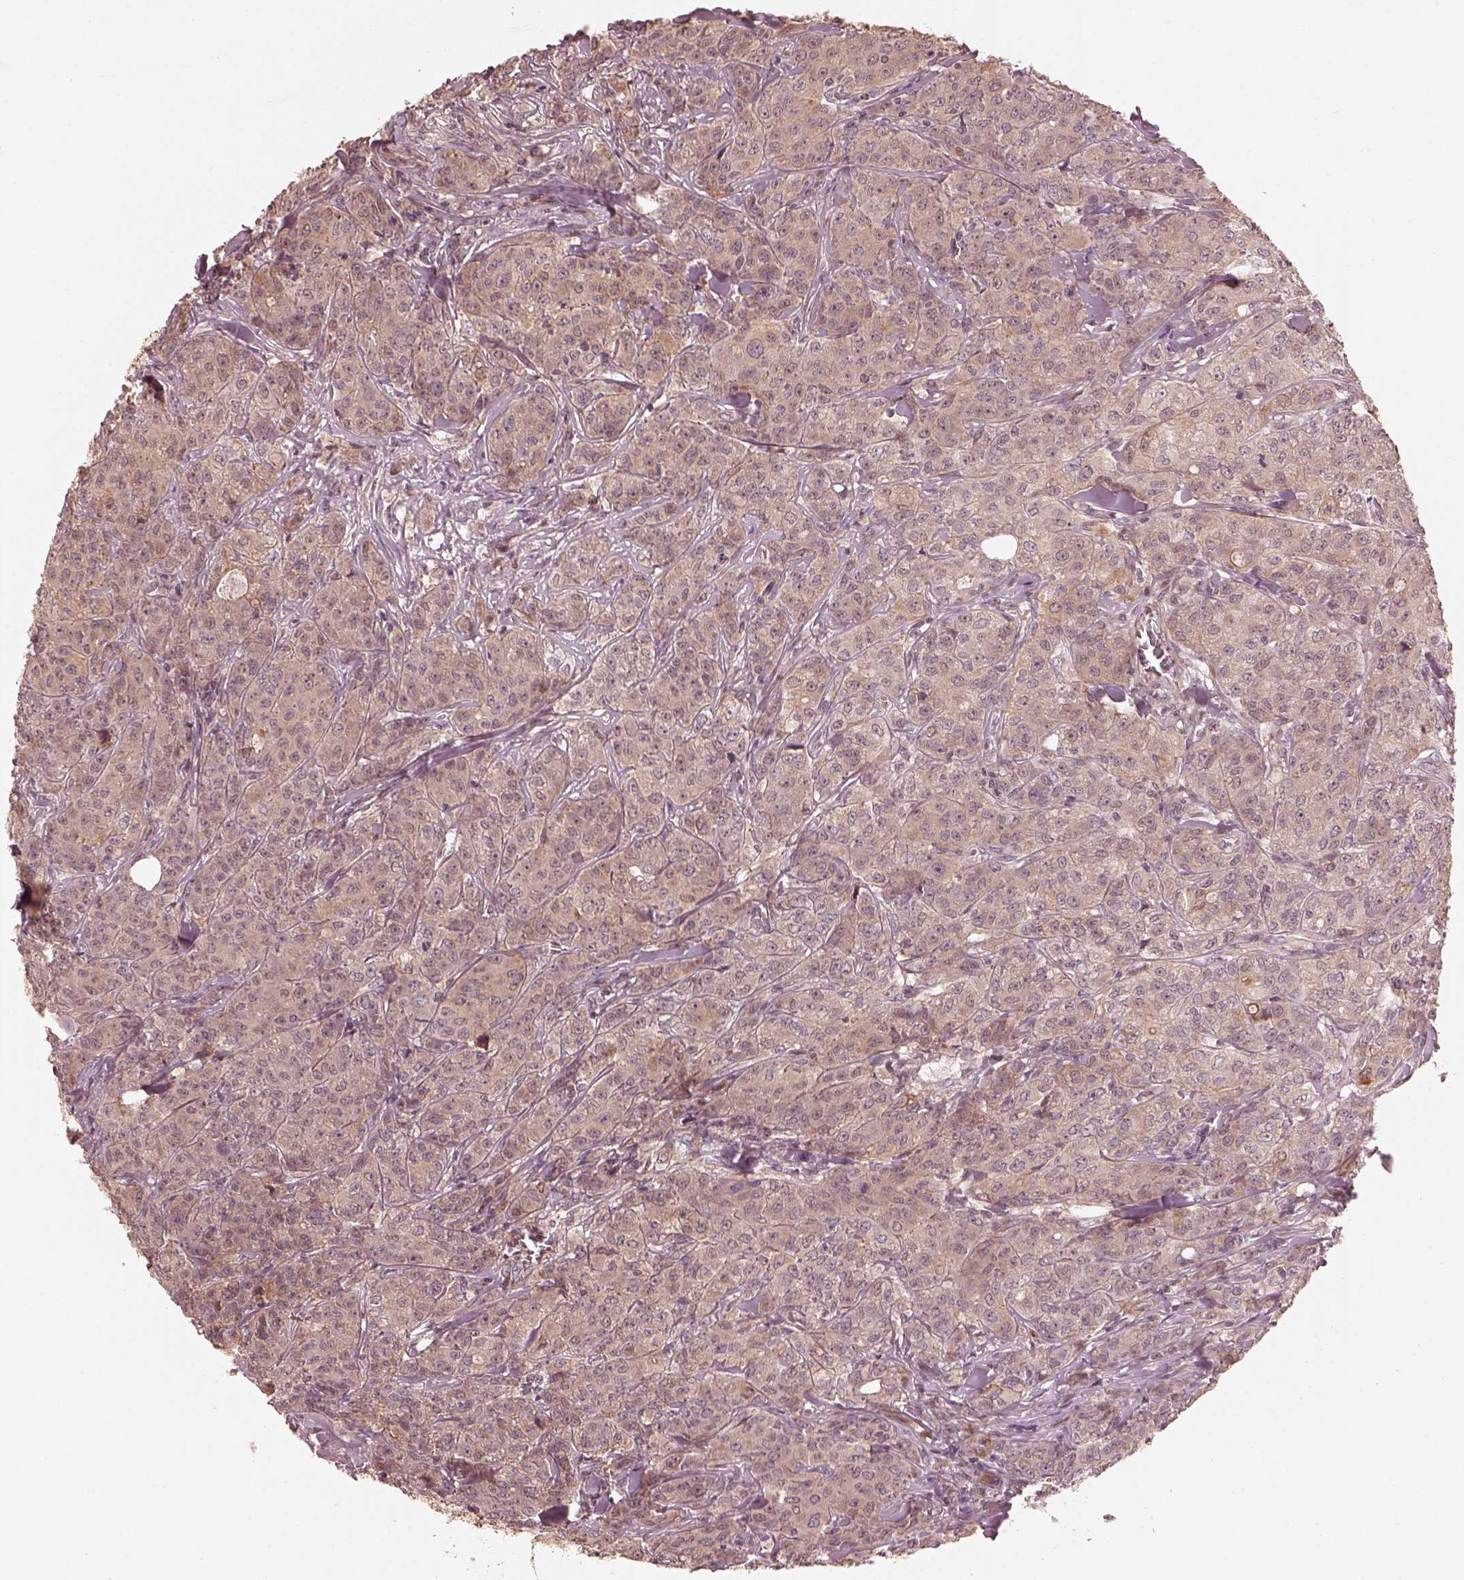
{"staining": {"intensity": "weak", "quantity": ">75%", "location": "cytoplasmic/membranous"}, "tissue": "breast cancer", "cell_type": "Tumor cells", "image_type": "cancer", "snomed": [{"axis": "morphology", "description": "Duct carcinoma"}, {"axis": "topography", "description": "Breast"}], "caption": "Breast cancer (infiltrating ductal carcinoma) stained with DAB (3,3'-diaminobenzidine) immunohistochemistry exhibits low levels of weak cytoplasmic/membranous expression in approximately >75% of tumor cells. The staining is performed using DAB (3,3'-diaminobenzidine) brown chromogen to label protein expression. The nuclei are counter-stained blue using hematoxylin.", "gene": "SLC25A46", "patient": {"sex": "female", "age": 43}}